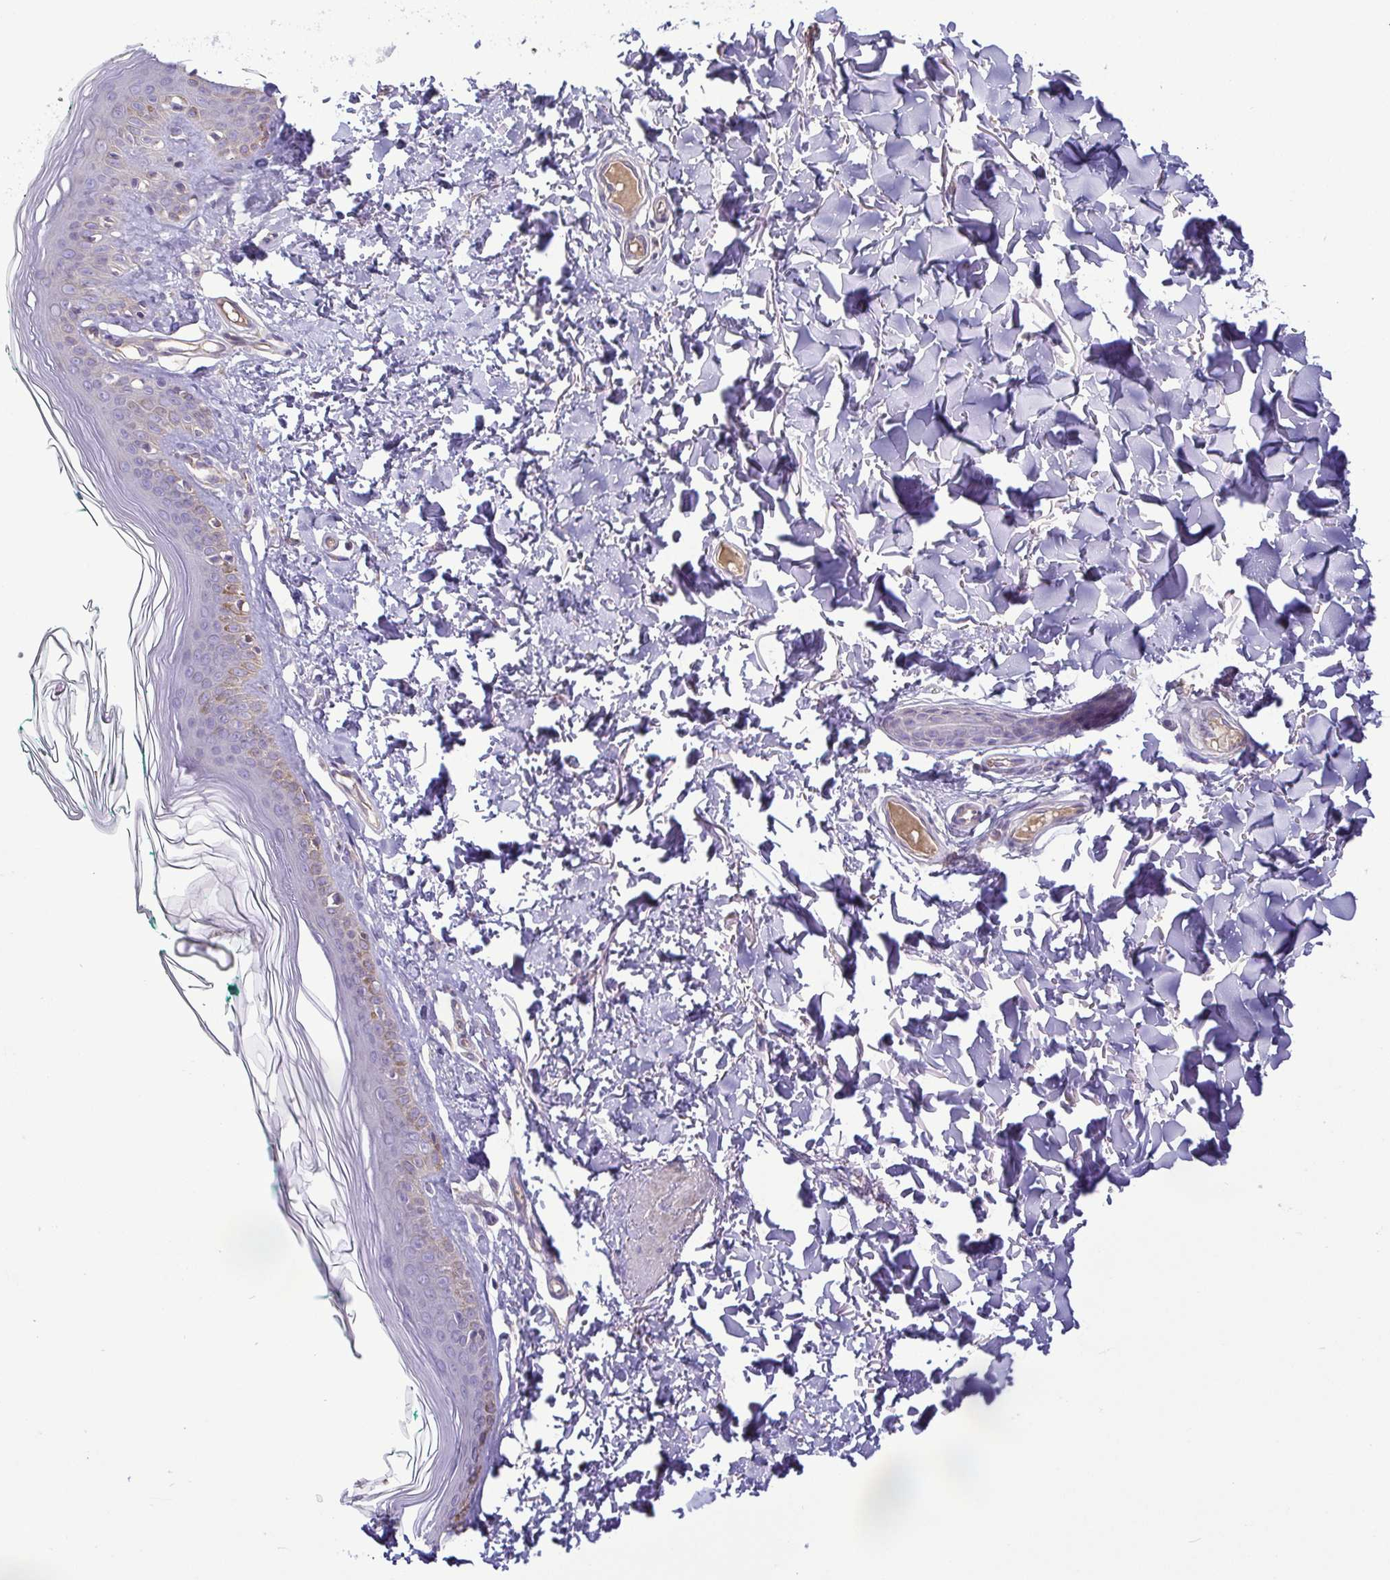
{"staining": {"intensity": "negative", "quantity": "none", "location": "none"}, "tissue": "skin", "cell_type": "Fibroblasts", "image_type": "normal", "snomed": [{"axis": "morphology", "description": "Normal tissue, NOS"}, {"axis": "topography", "description": "Skin"}, {"axis": "topography", "description": "Peripheral nerve tissue"}], "caption": "DAB (3,3'-diaminobenzidine) immunohistochemical staining of benign human skin exhibits no significant expression in fibroblasts.", "gene": "MYL10", "patient": {"sex": "female", "age": 45}}